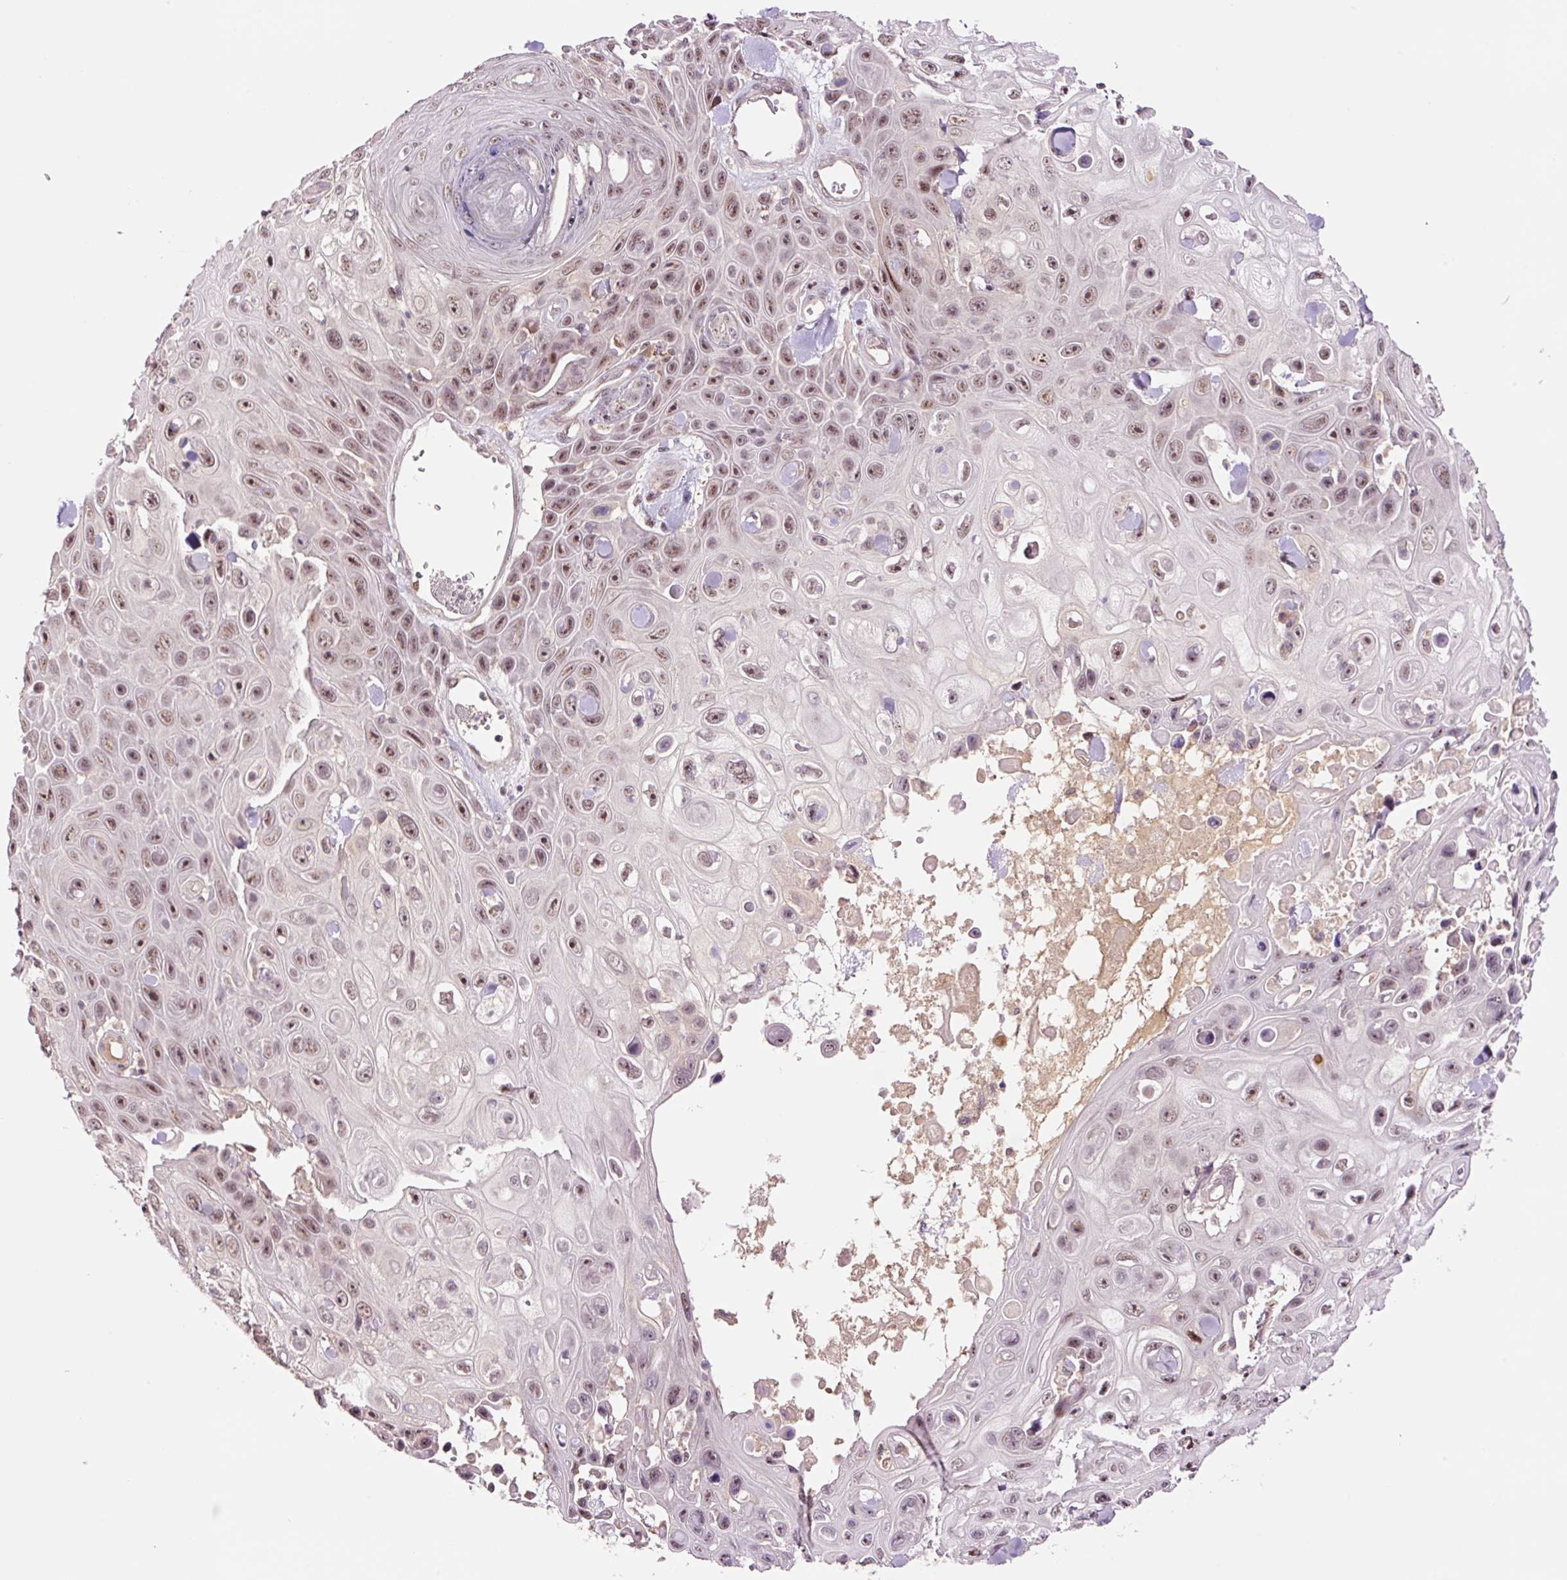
{"staining": {"intensity": "moderate", "quantity": "25%-75%", "location": "nuclear"}, "tissue": "skin cancer", "cell_type": "Tumor cells", "image_type": "cancer", "snomed": [{"axis": "morphology", "description": "Squamous cell carcinoma, NOS"}, {"axis": "topography", "description": "Skin"}], "caption": "Skin cancer (squamous cell carcinoma) stained with DAB IHC shows medium levels of moderate nuclear positivity in approximately 25%-75% of tumor cells.", "gene": "DPPA4", "patient": {"sex": "male", "age": 82}}